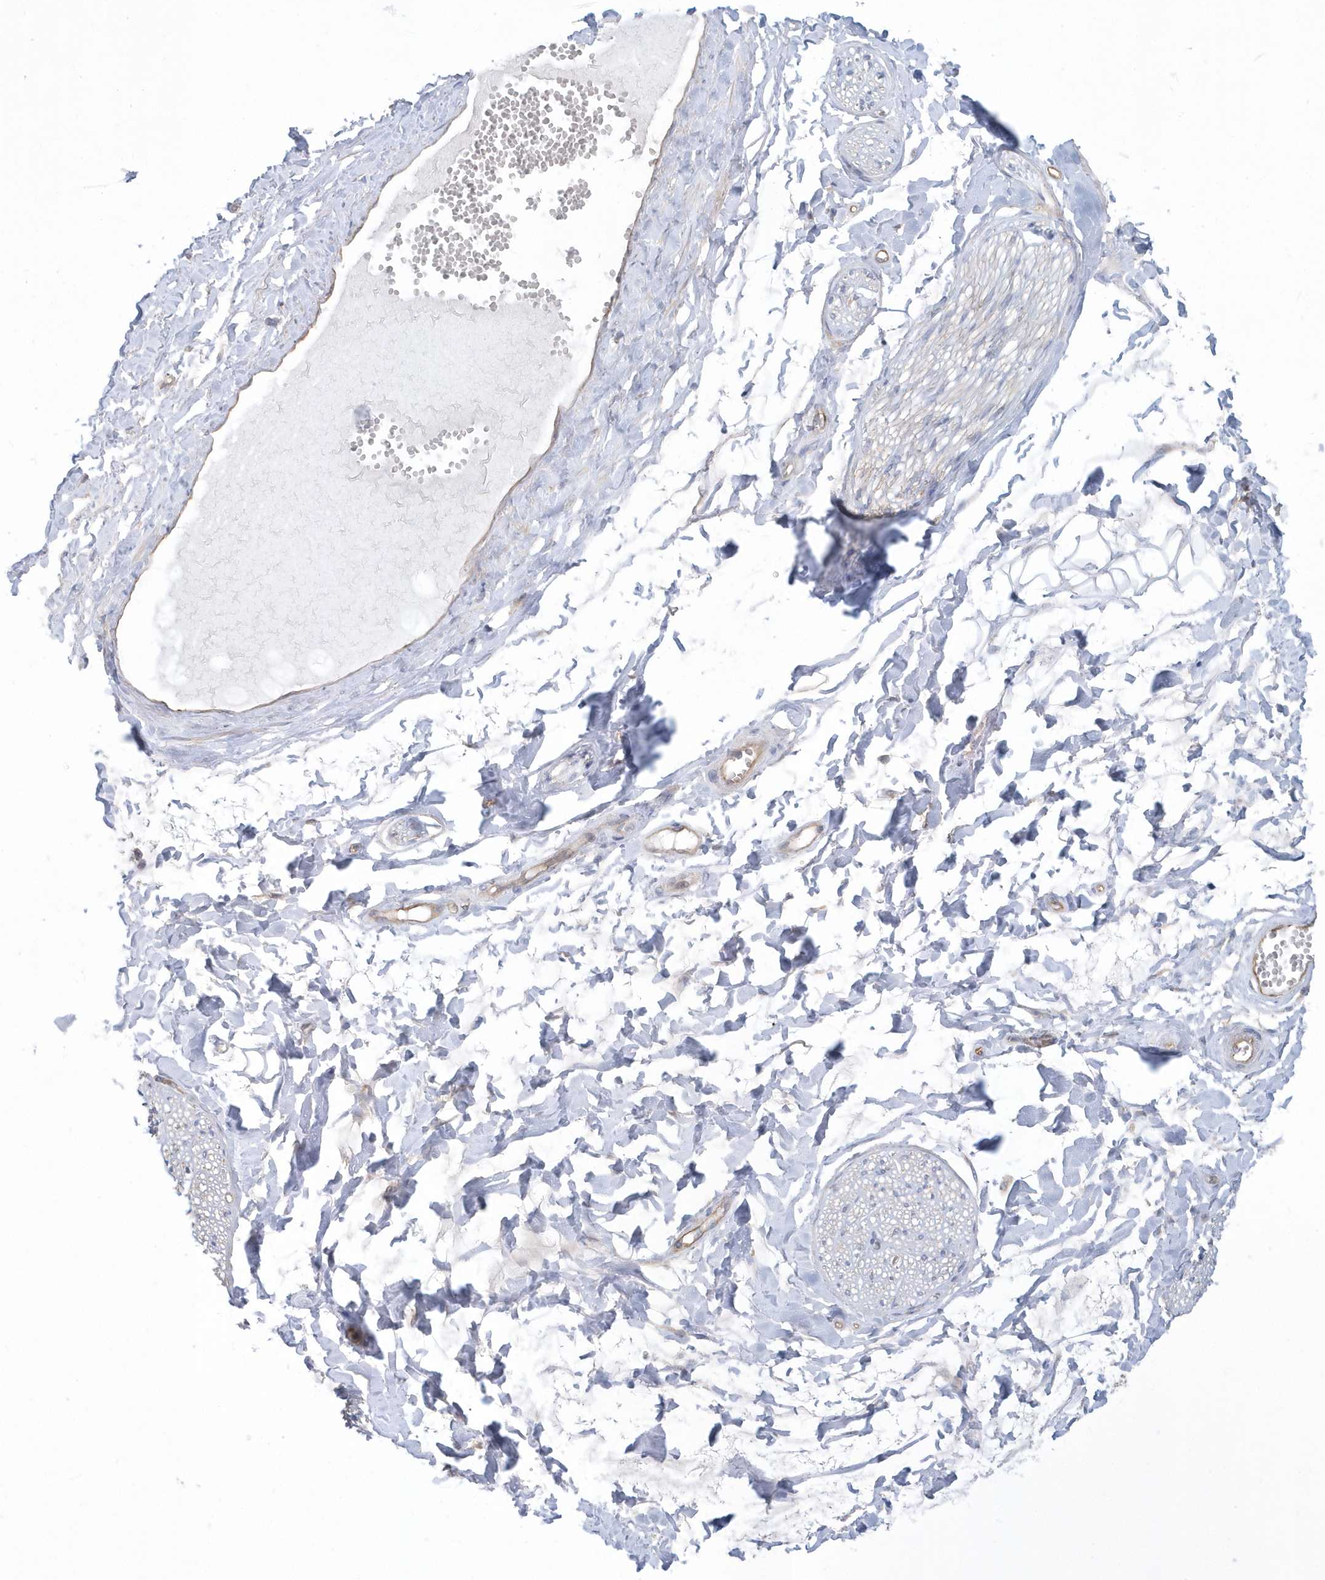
{"staining": {"intensity": "negative", "quantity": "none", "location": "none"}, "tissue": "adipose tissue", "cell_type": "Adipocytes", "image_type": "normal", "snomed": [{"axis": "morphology", "description": "Normal tissue, NOS"}, {"axis": "morphology", "description": "Inflammation, NOS"}, {"axis": "topography", "description": "Salivary gland"}, {"axis": "topography", "description": "Peripheral nerve tissue"}], "caption": "Human adipose tissue stained for a protein using immunohistochemistry (IHC) demonstrates no staining in adipocytes.", "gene": "RAI14", "patient": {"sex": "female", "age": 75}}